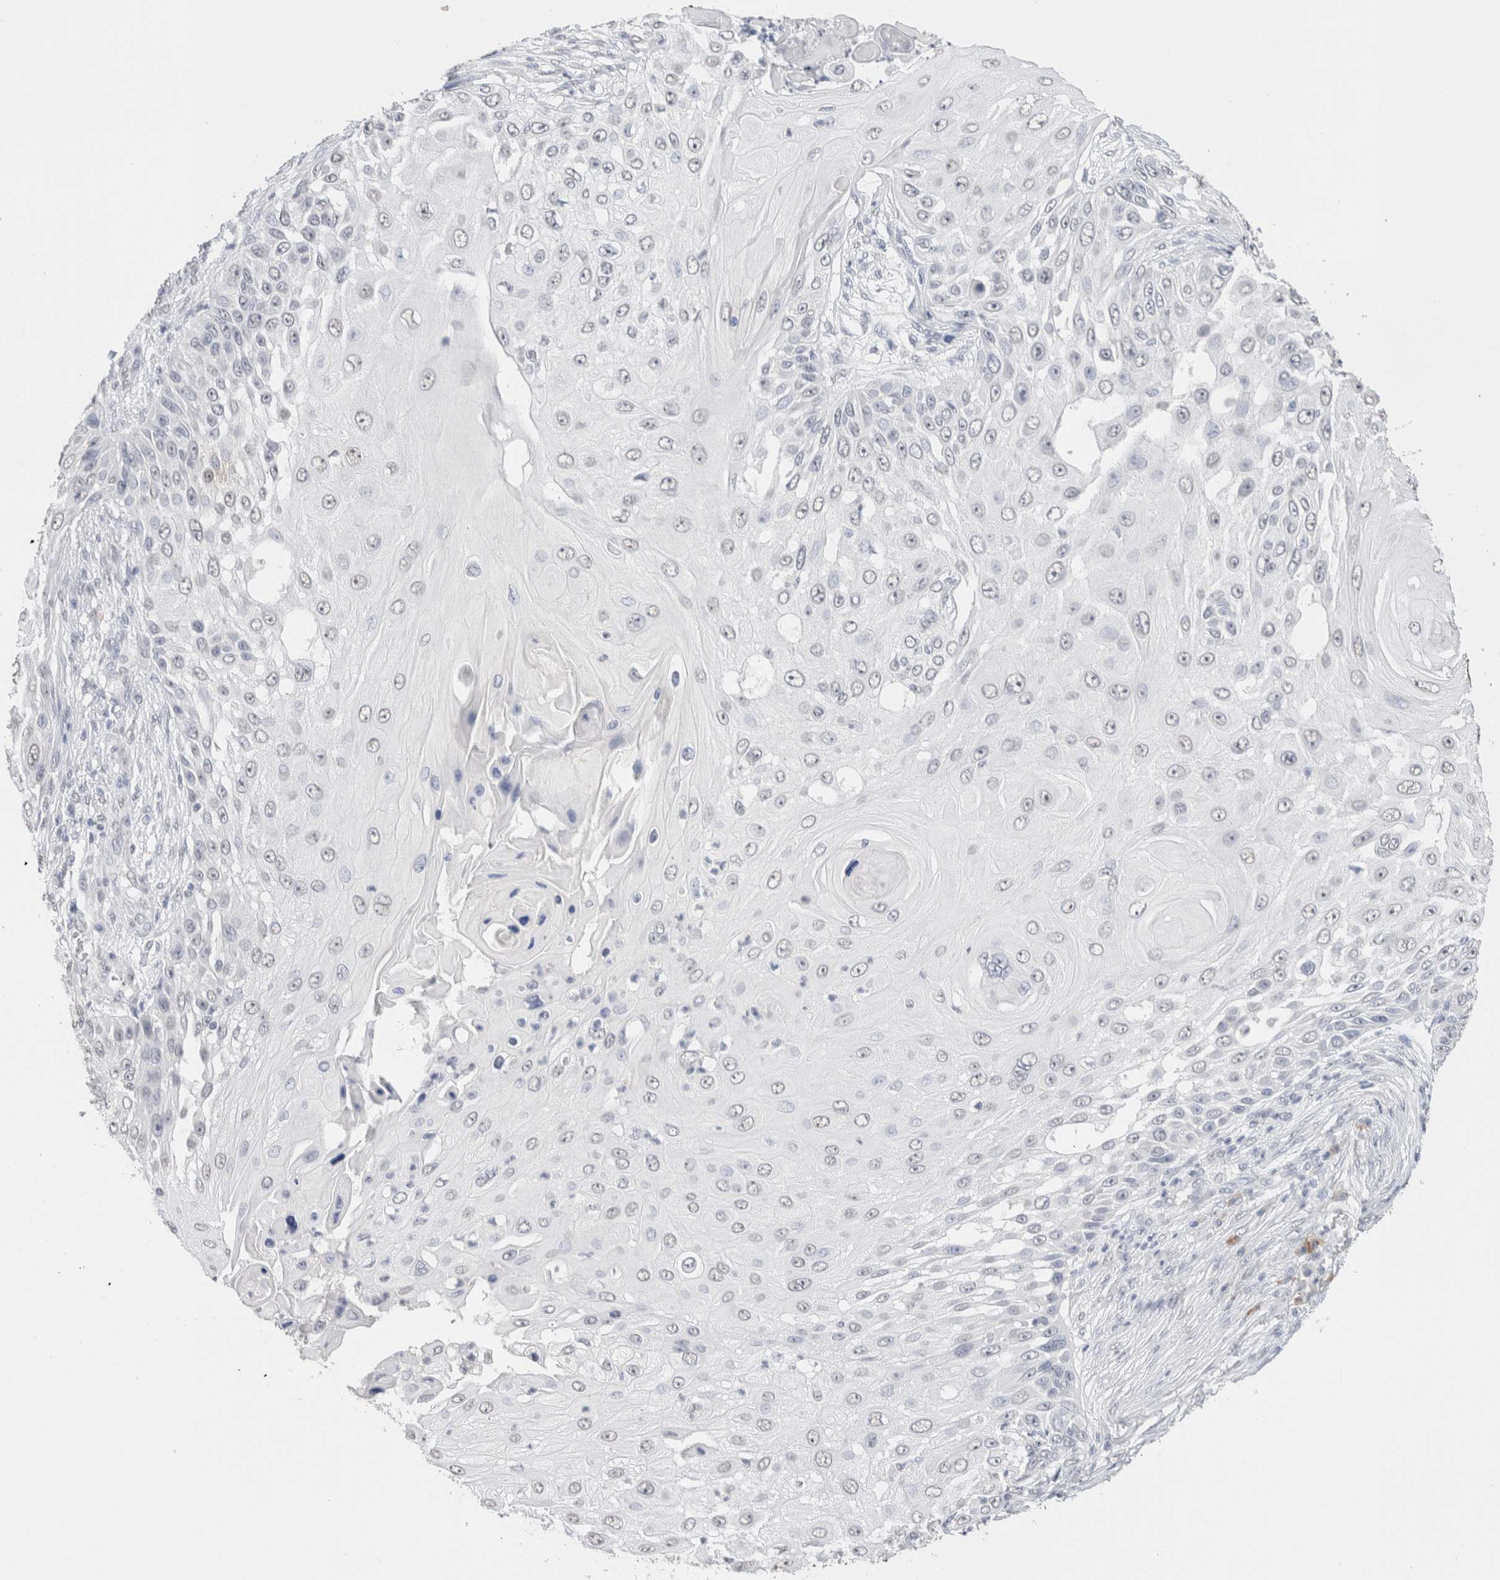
{"staining": {"intensity": "negative", "quantity": "none", "location": "none"}, "tissue": "skin cancer", "cell_type": "Tumor cells", "image_type": "cancer", "snomed": [{"axis": "morphology", "description": "Squamous cell carcinoma, NOS"}, {"axis": "topography", "description": "Skin"}], "caption": "The image demonstrates no significant staining in tumor cells of skin squamous cell carcinoma. (Stains: DAB (3,3'-diaminobenzidine) immunohistochemistry (IHC) with hematoxylin counter stain, Microscopy: brightfield microscopy at high magnification).", "gene": "CD80", "patient": {"sex": "female", "age": 44}}